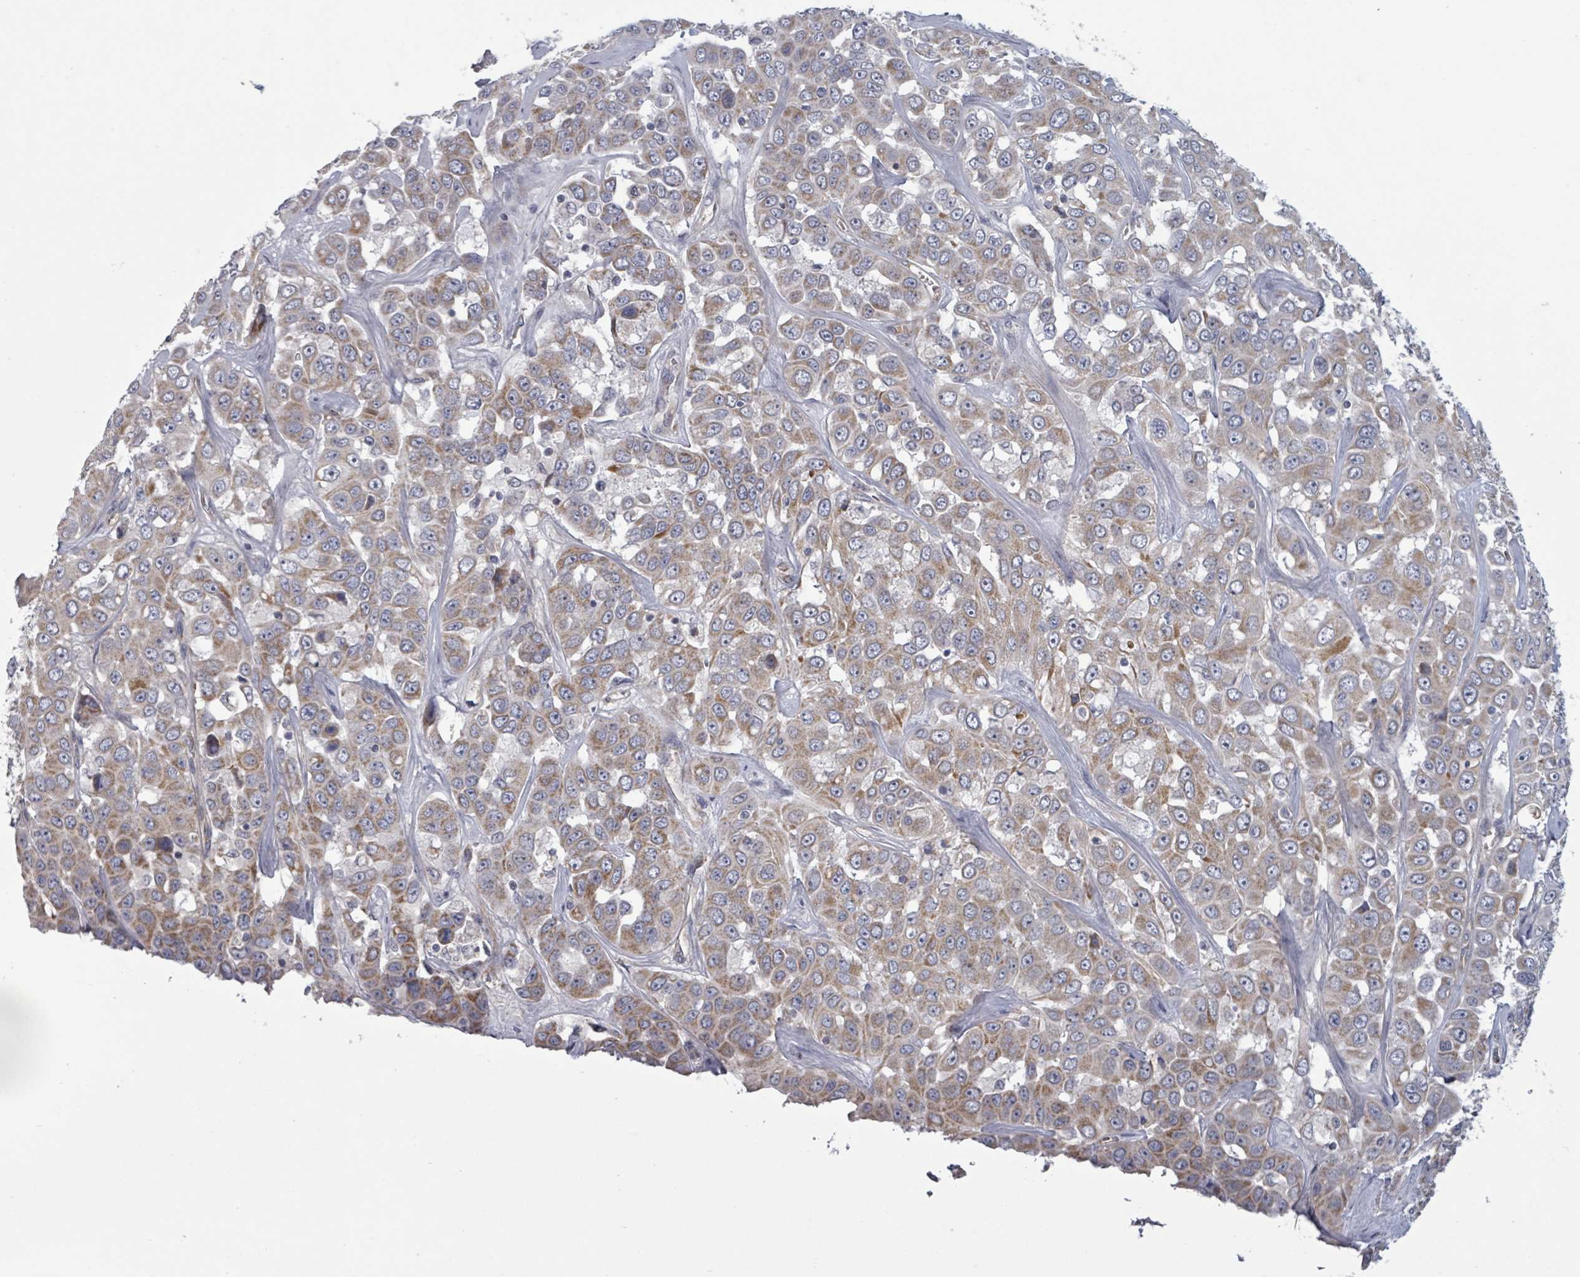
{"staining": {"intensity": "moderate", "quantity": ">75%", "location": "cytoplasmic/membranous"}, "tissue": "liver cancer", "cell_type": "Tumor cells", "image_type": "cancer", "snomed": [{"axis": "morphology", "description": "Cholangiocarcinoma"}, {"axis": "topography", "description": "Liver"}], "caption": "Immunohistochemical staining of human liver cancer (cholangiocarcinoma) demonstrates moderate cytoplasmic/membranous protein staining in about >75% of tumor cells.", "gene": "FKBP1A", "patient": {"sex": "female", "age": 52}}